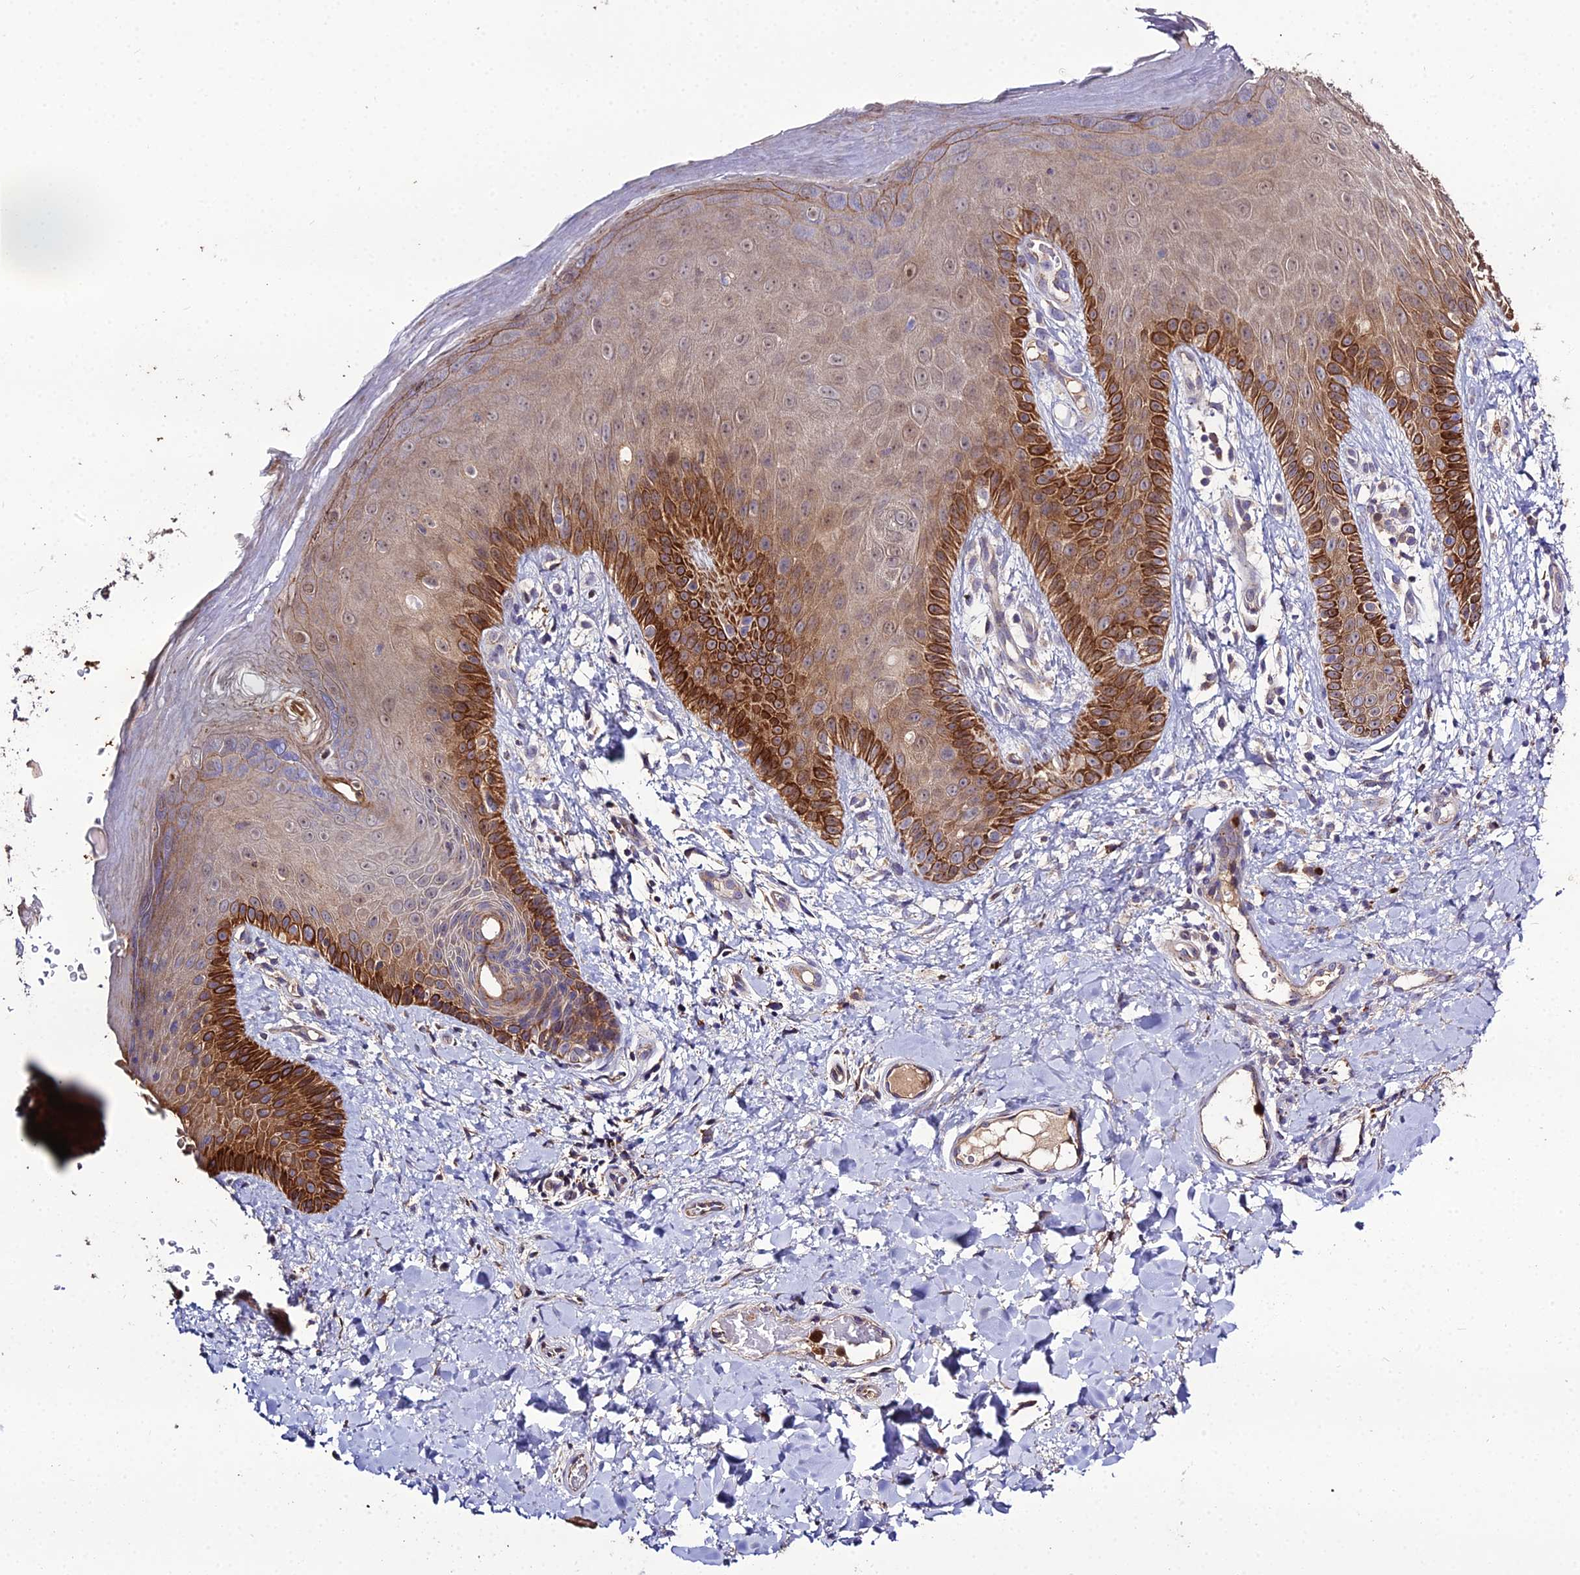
{"staining": {"intensity": "strong", "quantity": "25%-75%", "location": "cytoplasmic/membranous"}, "tissue": "skin", "cell_type": "Epidermal cells", "image_type": "normal", "snomed": [{"axis": "morphology", "description": "Normal tissue, NOS"}, {"axis": "morphology", "description": "Neoplasm, malignant, NOS"}, {"axis": "topography", "description": "Anal"}], "caption": "Immunohistochemistry (IHC) micrograph of normal skin stained for a protein (brown), which shows high levels of strong cytoplasmic/membranous expression in about 25%-75% of epidermal cells.", "gene": "EID2", "patient": {"sex": "male", "age": 47}}